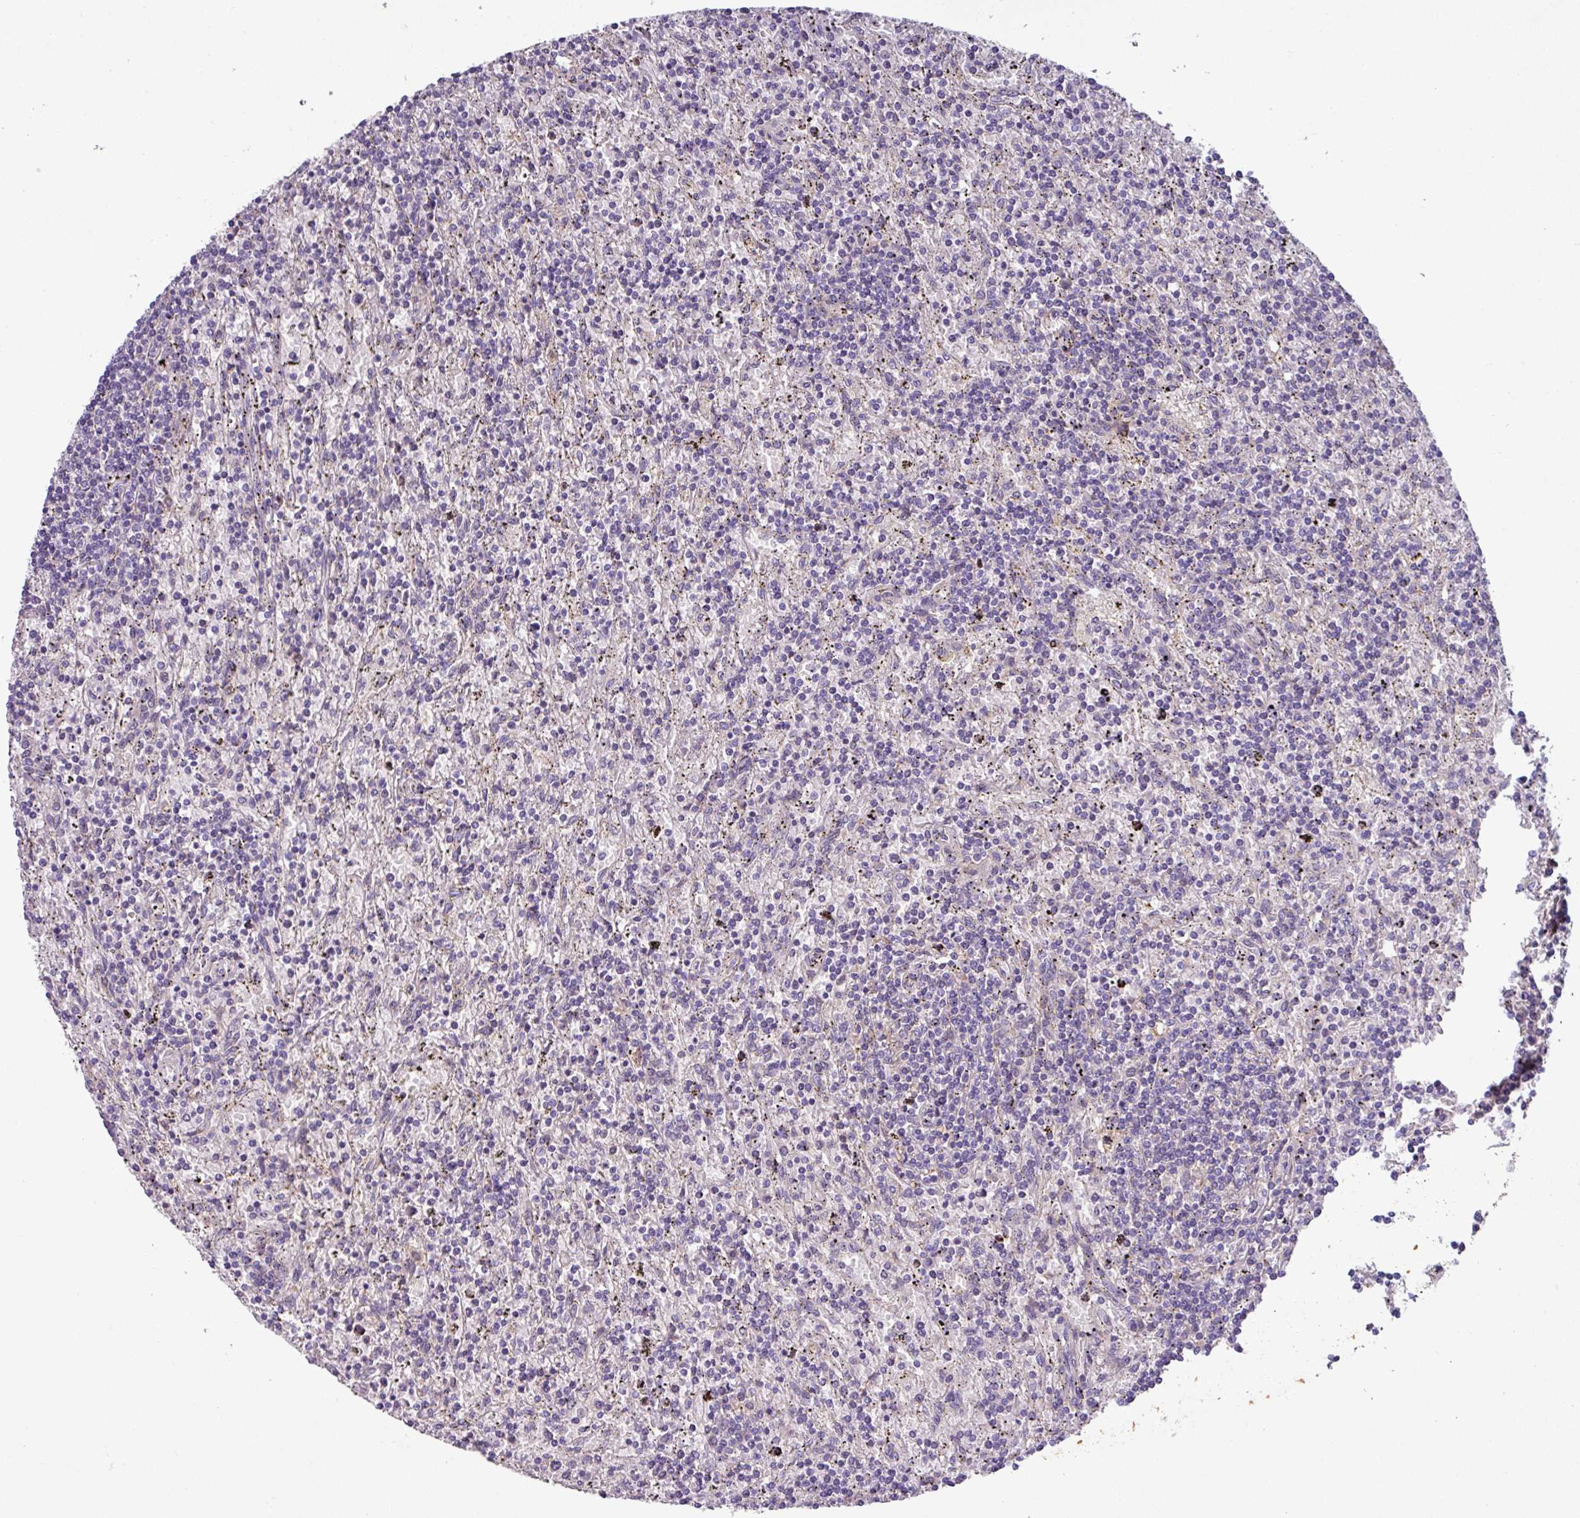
{"staining": {"intensity": "negative", "quantity": "none", "location": "none"}, "tissue": "lymphoma", "cell_type": "Tumor cells", "image_type": "cancer", "snomed": [{"axis": "morphology", "description": "Malignant lymphoma, non-Hodgkin's type, Low grade"}, {"axis": "topography", "description": "Spleen"}], "caption": "This micrograph is of lymphoma stained with immunohistochemistry (IHC) to label a protein in brown with the nuclei are counter-stained blue. There is no positivity in tumor cells.", "gene": "SLC23A2", "patient": {"sex": "male", "age": 76}}